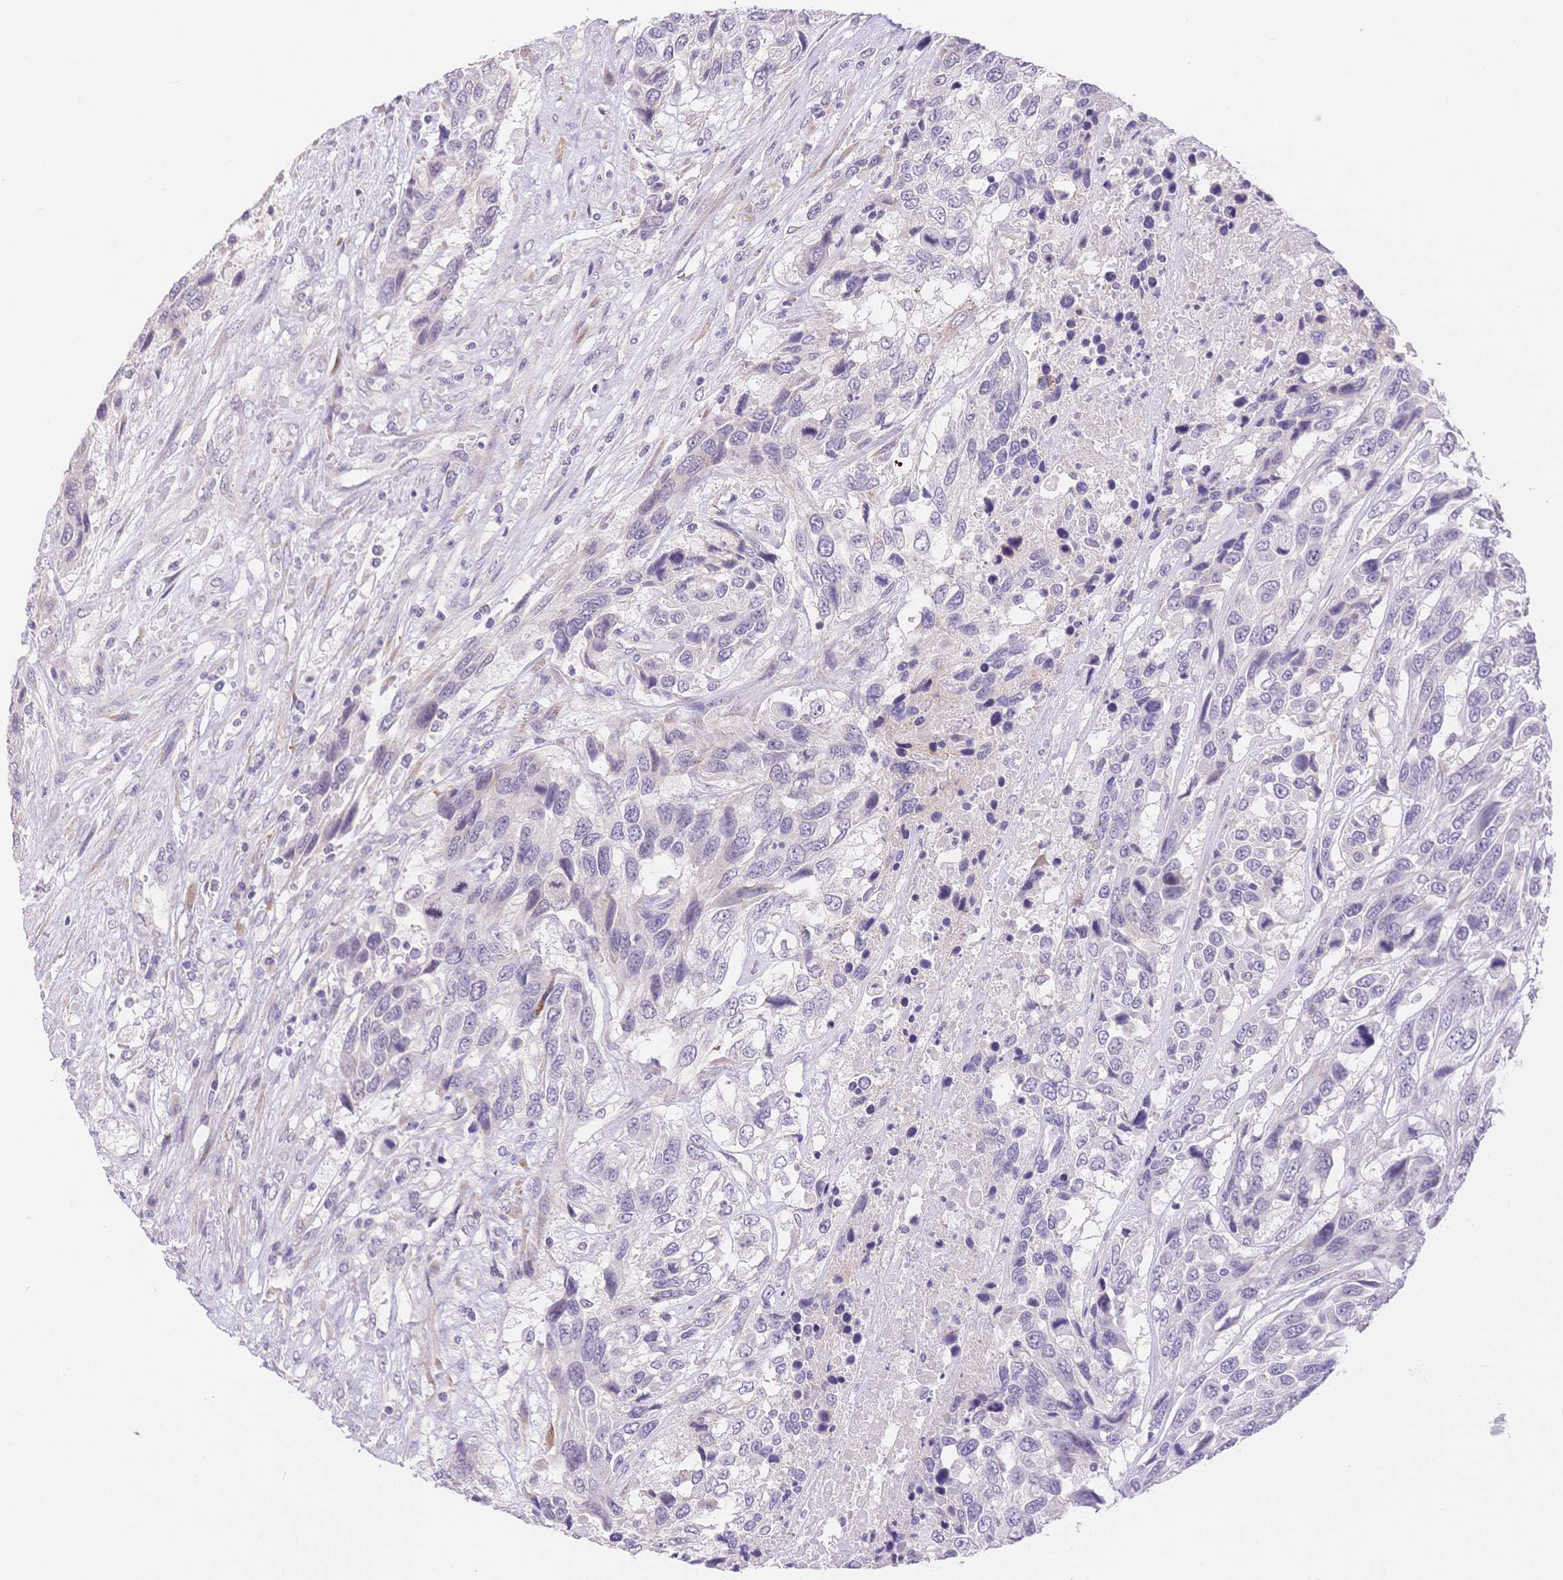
{"staining": {"intensity": "negative", "quantity": "none", "location": "none"}, "tissue": "urothelial cancer", "cell_type": "Tumor cells", "image_type": "cancer", "snomed": [{"axis": "morphology", "description": "Urothelial carcinoma, High grade"}, {"axis": "topography", "description": "Urinary bladder"}], "caption": "Immunohistochemical staining of human high-grade urothelial carcinoma displays no significant positivity in tumor cells.", "gene": "MYOM1", "patient": {"sex": "female", "age": 70}}